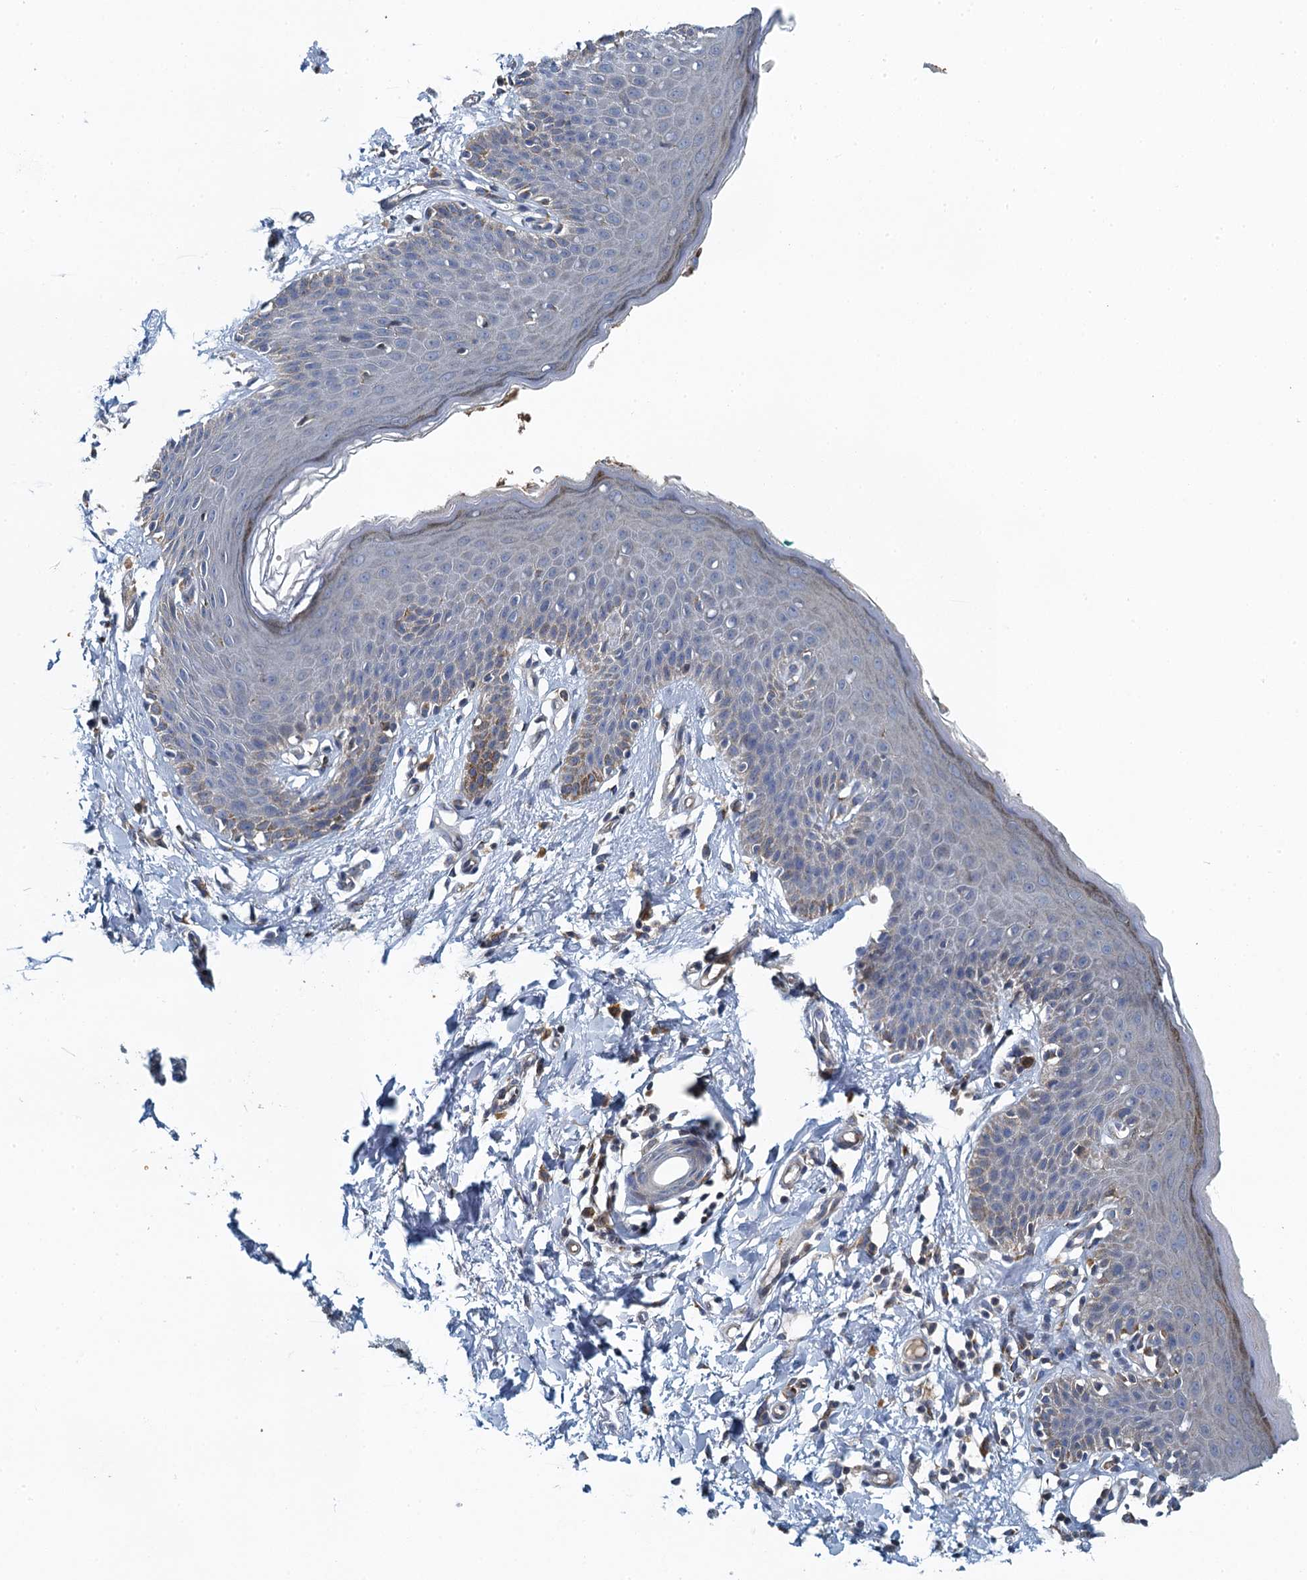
{"staining": {"intensity": "weak", "quantity": "<25%", "location": "cytoplasmic/membranous"}, "tissue": "skin", "cell_type": "Epidermal cells", "image_type": "normal", "snomed": [{"axis": "morphology", "description": "Normal tissue, NOS"}, {"axis": "topography", "description": "Vulva"}], "caption": "Epidermal cells are negative for protein expression in benign human skin. (DAB immunohistochemistry (IHC), high magnification).", "gene": "ALG2", "patient": {"sex": "female", "age": 66}}